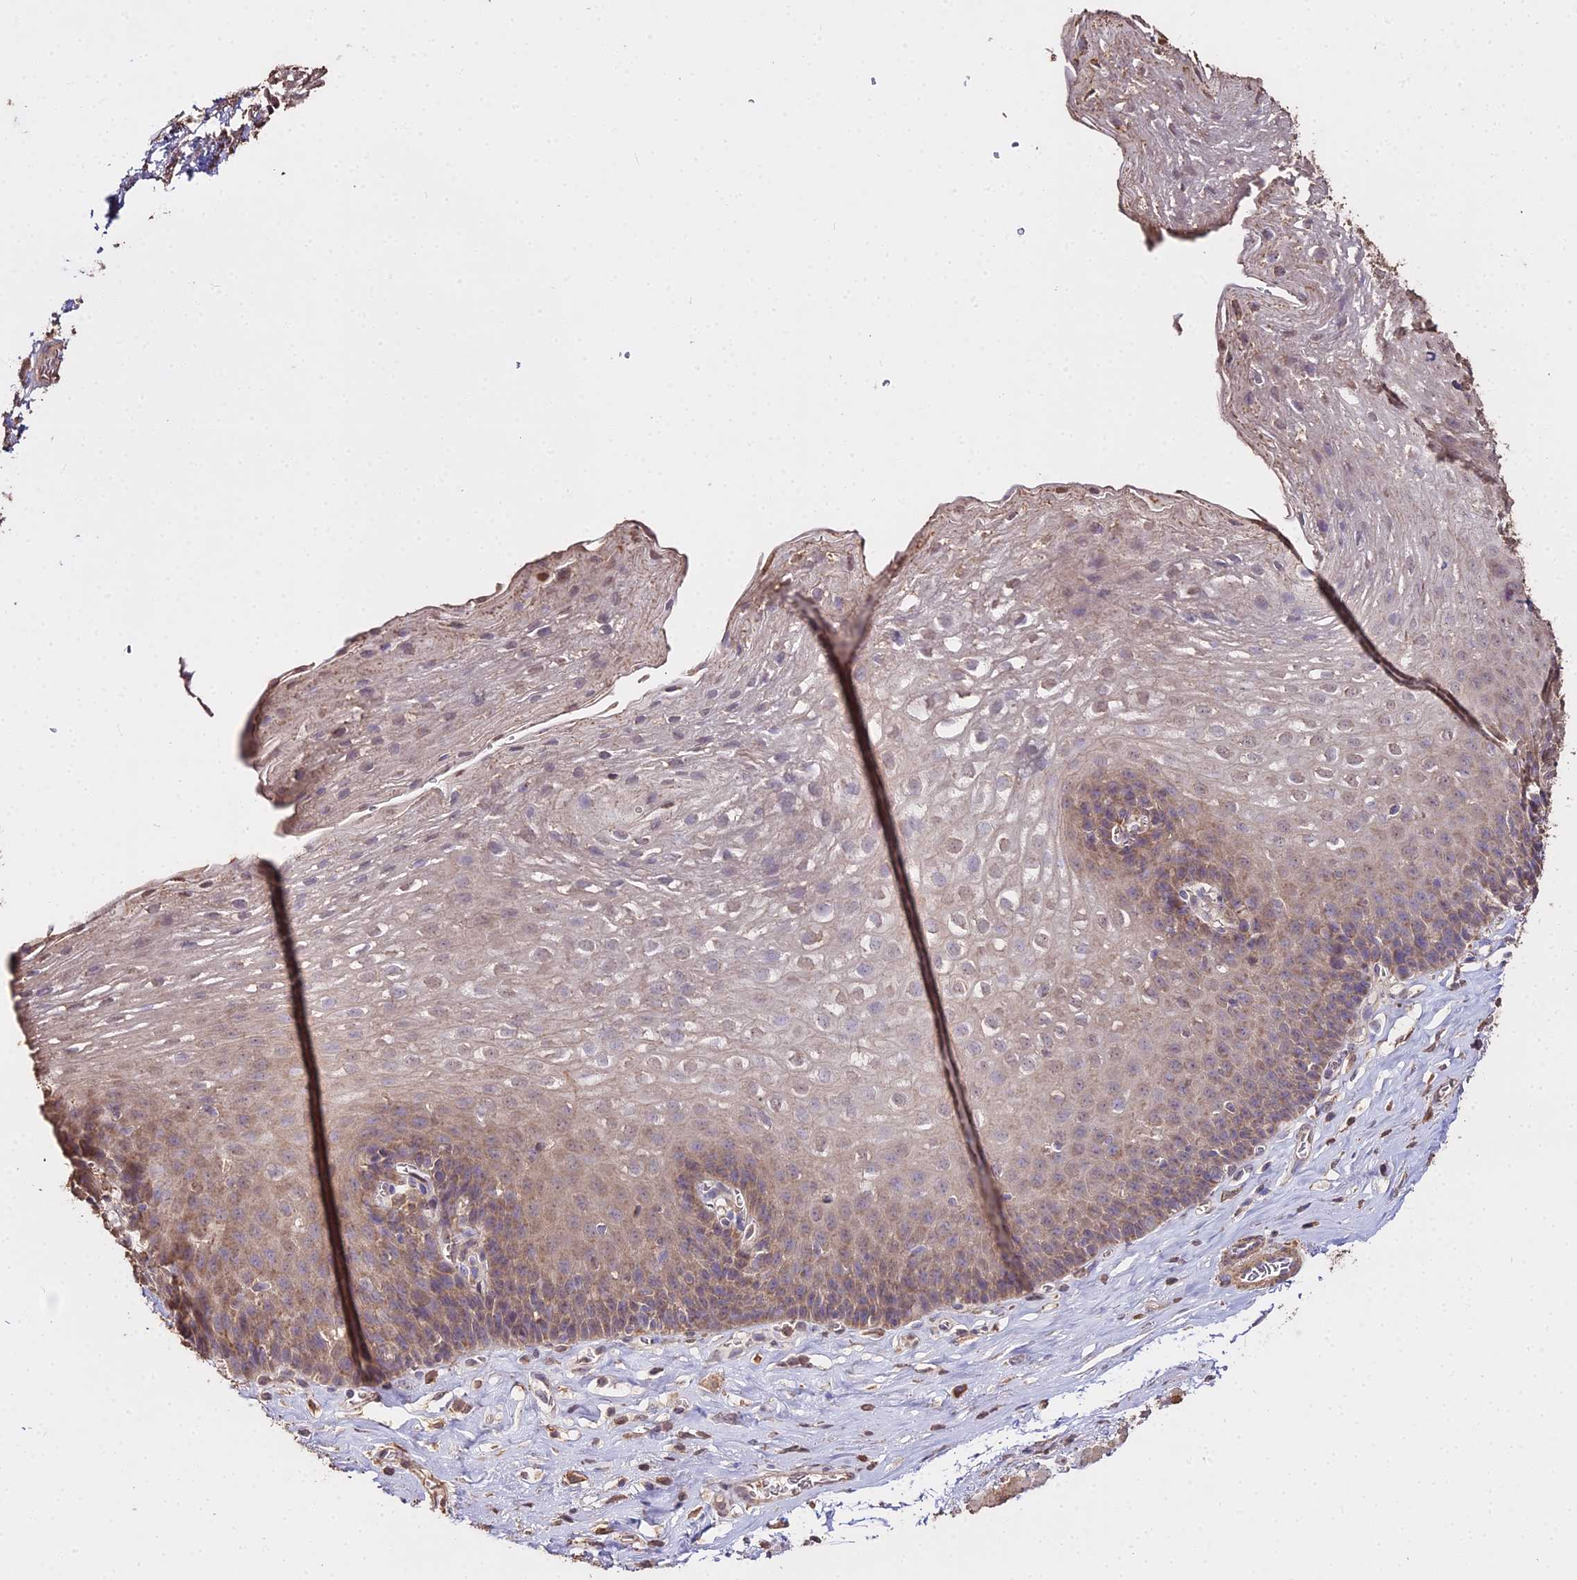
{"staining": {"intensity": "moderate", "quantity": "25%-75%", "location": "cytoplasmic/membranous"}, "tissue": "esophagus", "cell_type": "Squamous epithelial cells", "image_type": "normal", "snomed": [{"axis": "morphology", "description": "Normal tissue, NOS"}, {"axis": "topography", "description": "Esophagus"}], "caption": "Protein staining reveals moderate cytoplasmic/membranous staining in approximately 25%-75% of squamous epithelial cells in normal esophagus.", "gene": "METTL13", "patient": {"sex": "female", "age": 66}}